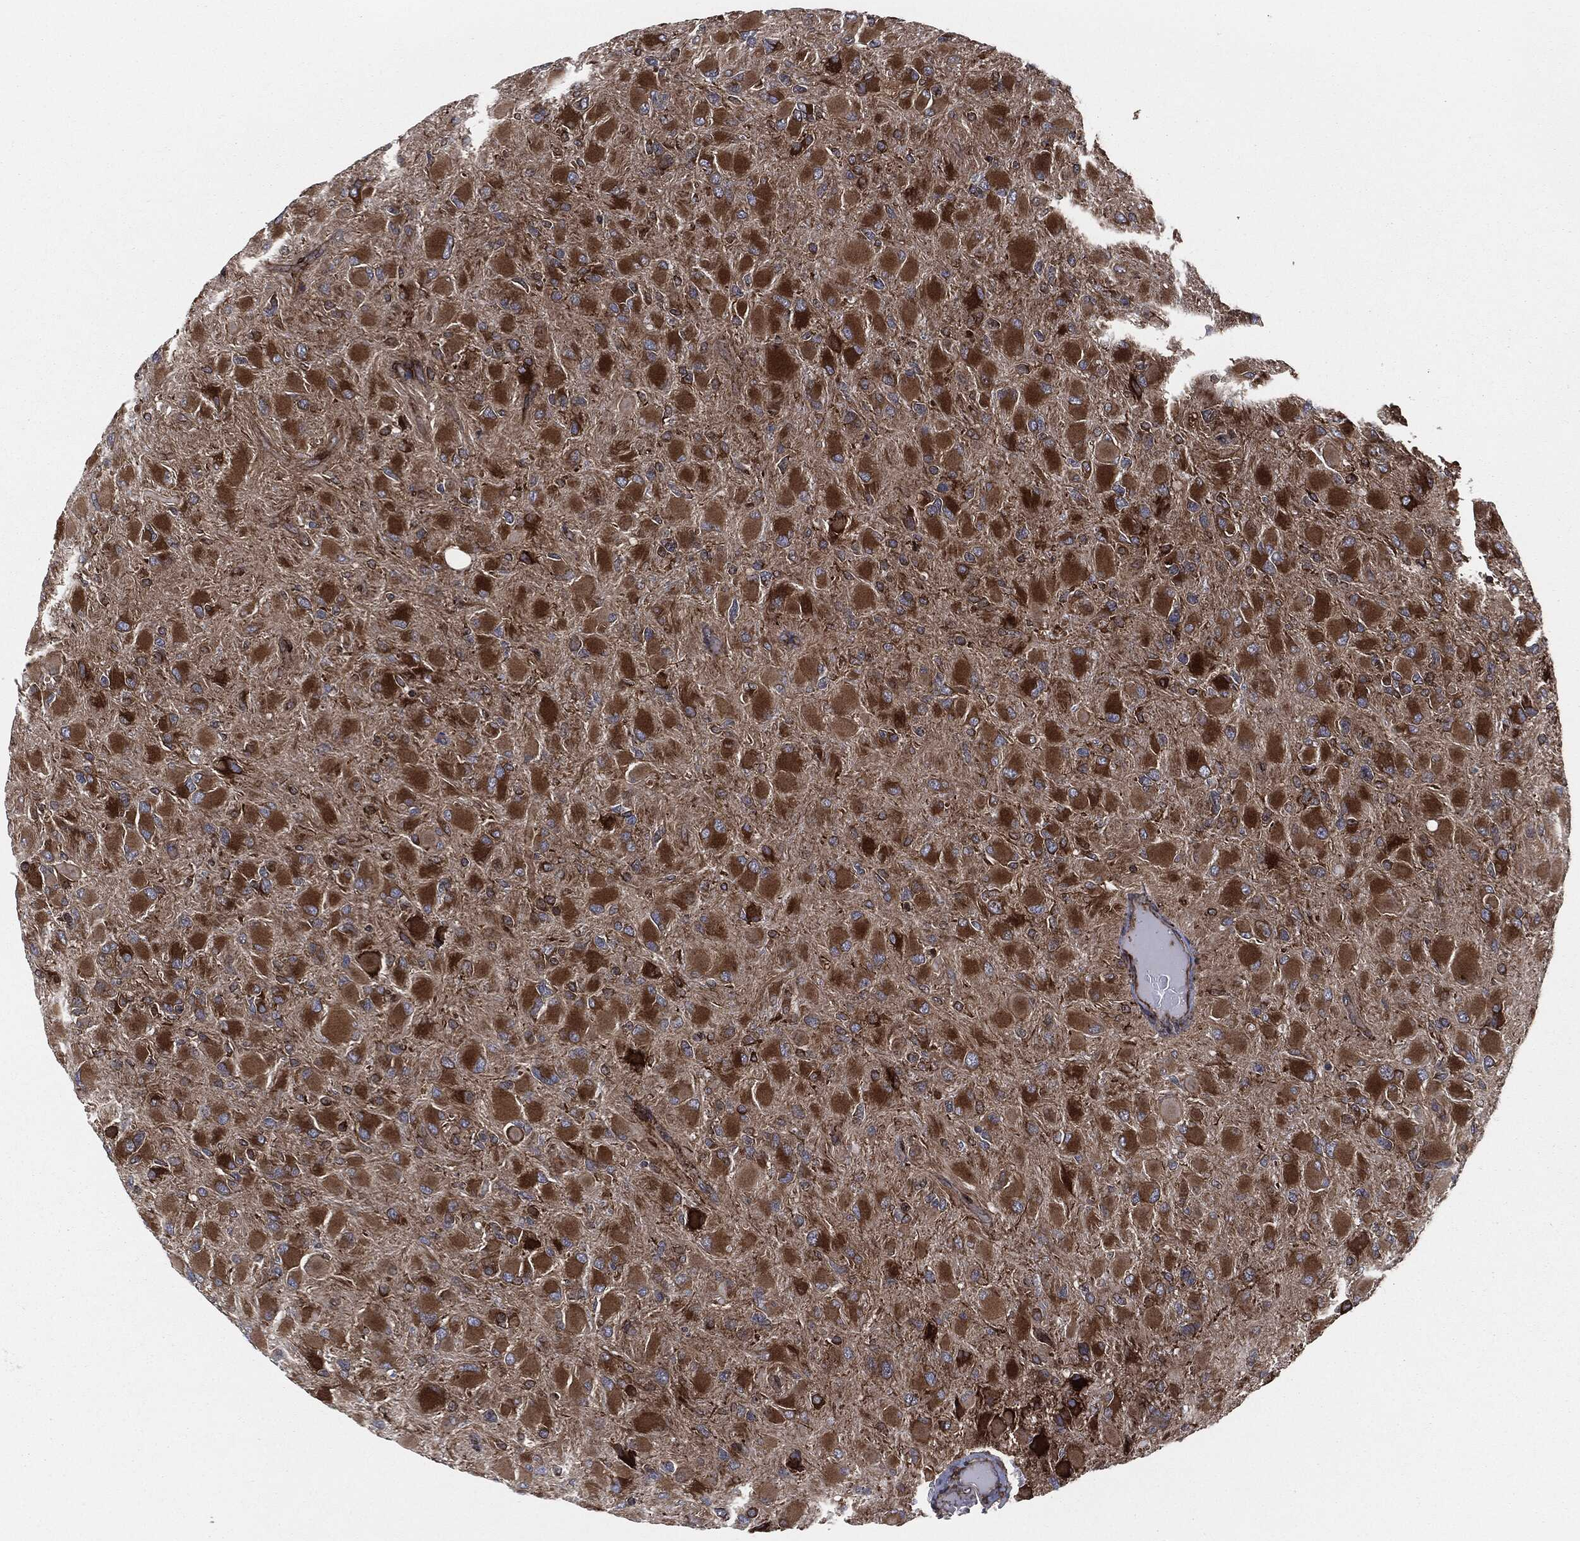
{"staining": {"intensity": "strong", "quantity": ">75%", "location": "cytoplasmic/membranous"}, "tissue": "glioma", "cell_type": "Tumor cells", "image_type": "cancer", "snomed": [{"axis": "morphology", "description": "Glioma, malignant, High grade"}, {"axis": "topography", "description": "Cerebral cortex"}], "caption": "Immunohistochemical staining of malignant glioma (high-grade) demonstrates high levels of strong cytoplasmic/membranous staining in approximately >75% of tumor cells.", "gene": "CALR", "patient": {"sex": "female", "age": 36}}